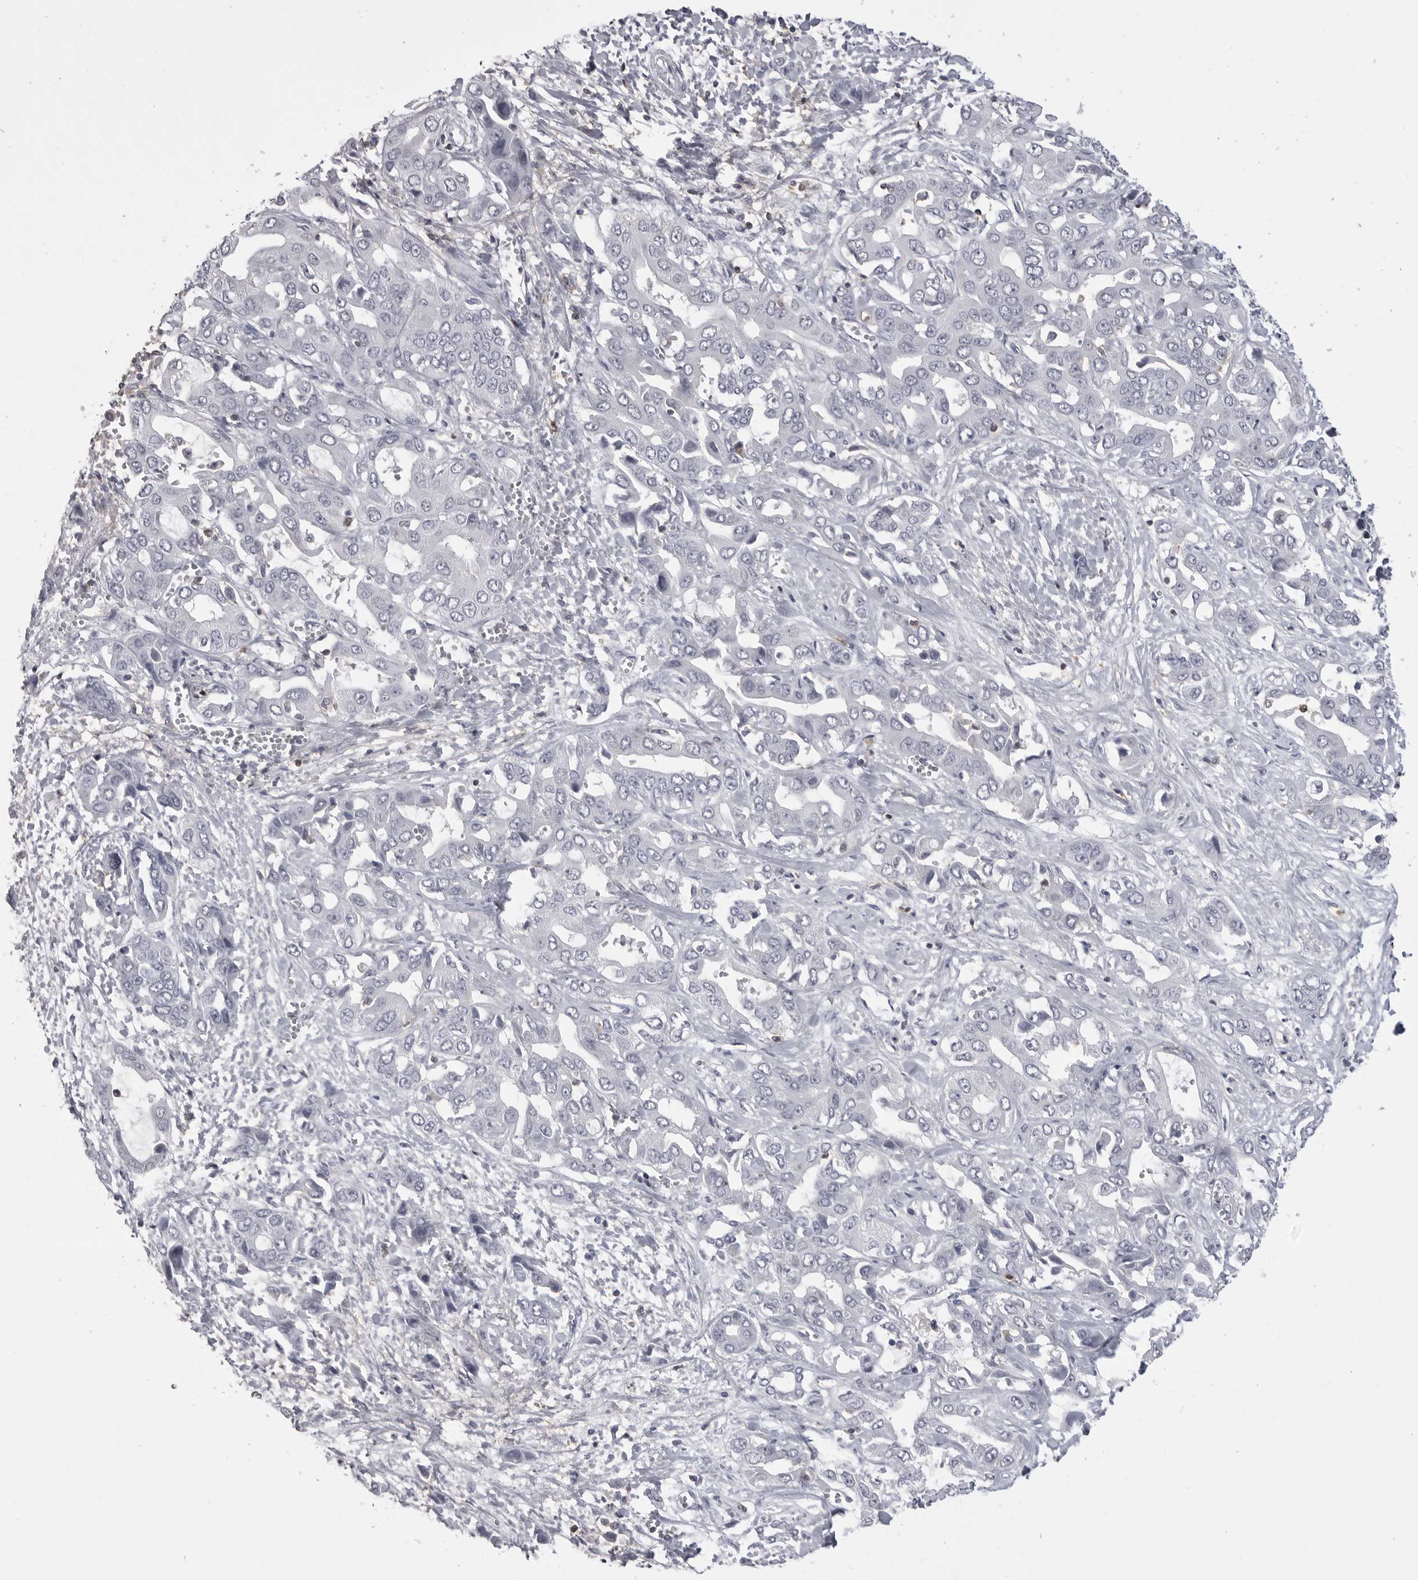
{"staining": {"intensity": "negative", "quantity": "none", "location": "none"}, "tissue": "liver cancer", "cell_type": "Tumor cells", "image_type": "cancer", "snomed": [{"axis": "morphology", "description": "Cholangiocarcinoma"}, {"axis": "topography", "description": "Liver"}], "caption": "Immunohistochemistry image of human liver cholangiocarcinoma stained for a protein (brown), which exhibits no staining in tumor cells.", "gene": "ITGAL", "patient": {"sex": "female", "age": 52}}